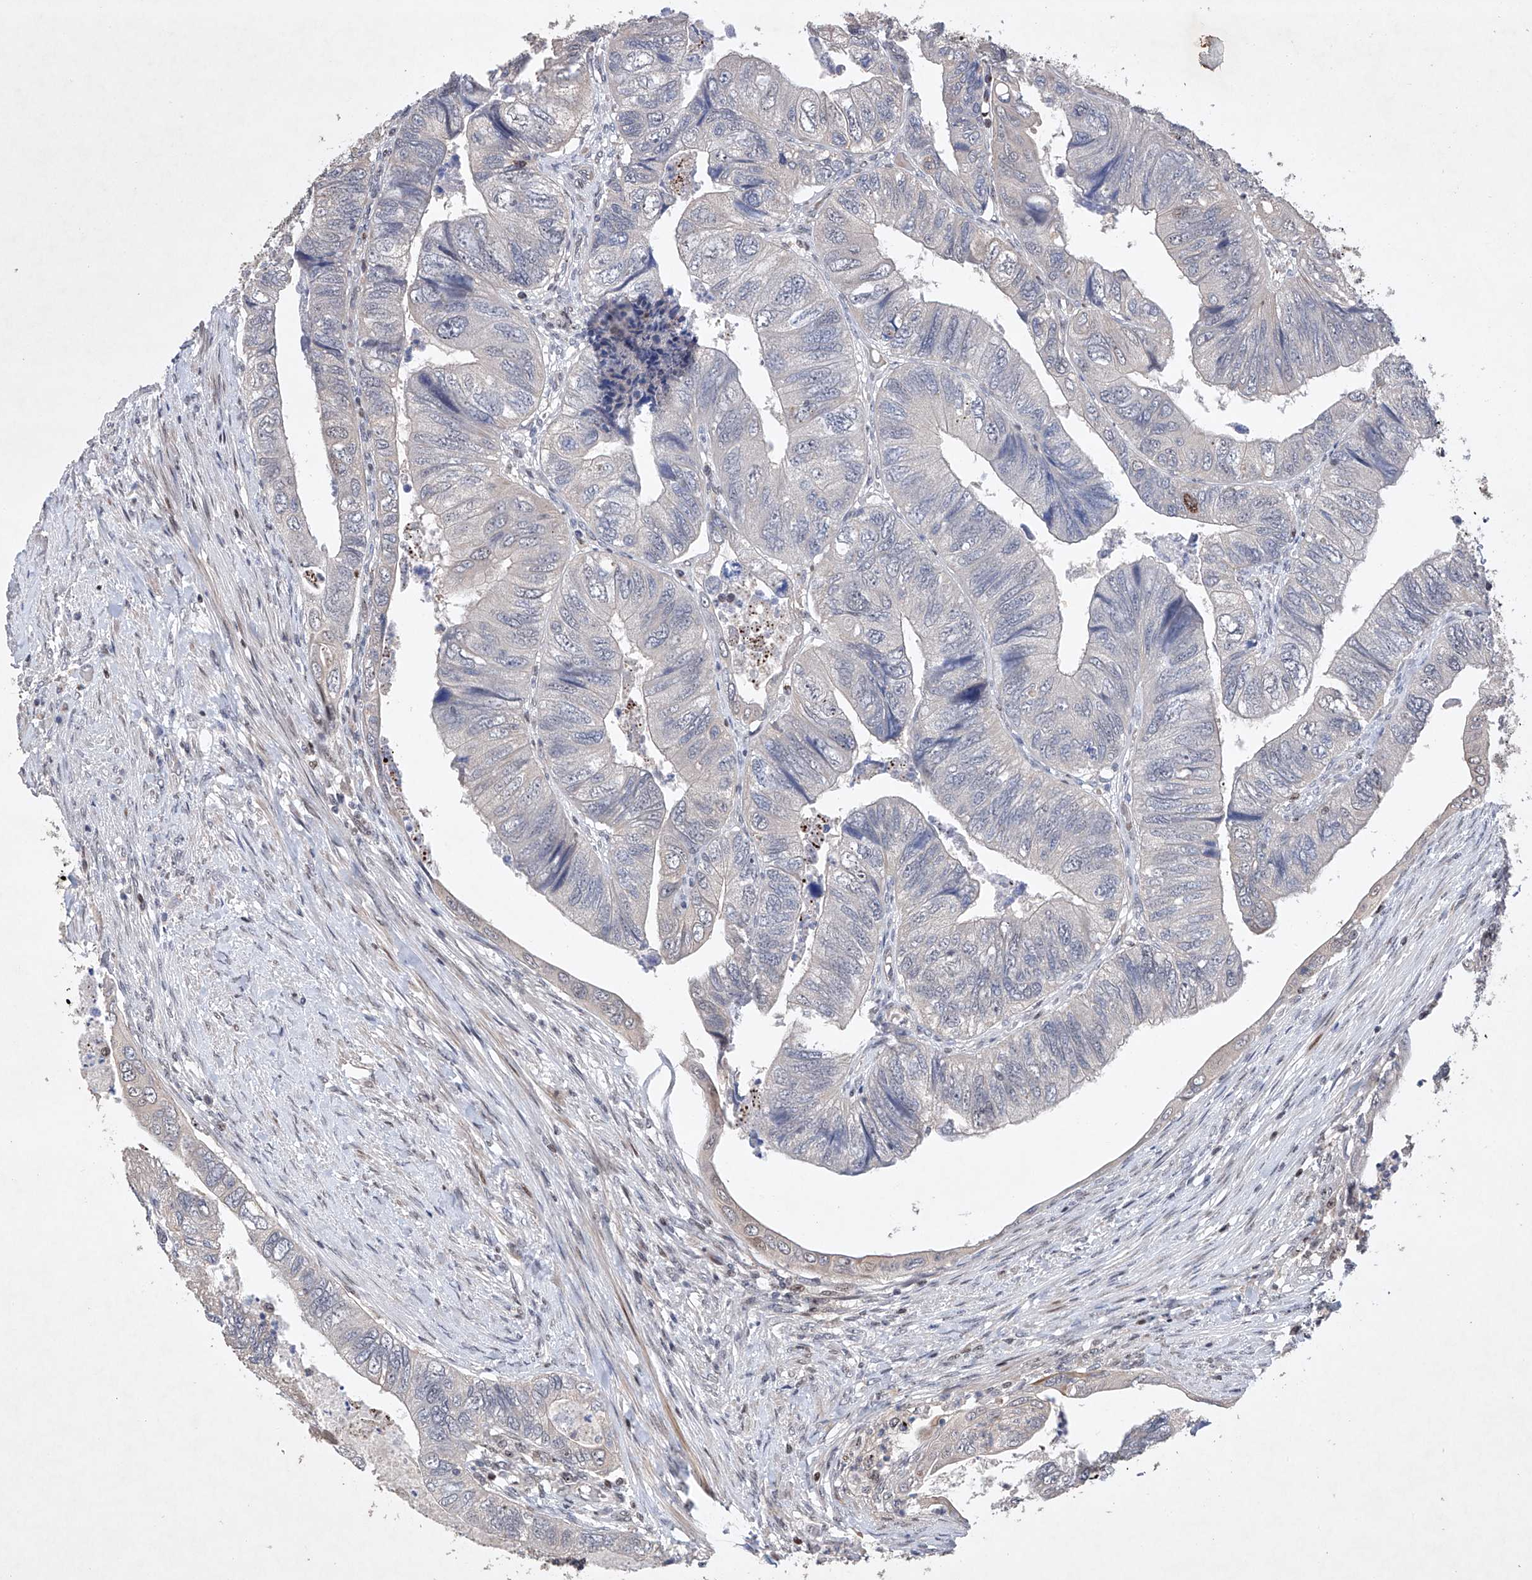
{"staining": {"intensity": "negative", "quantity": "none", "location": "none"}, "tissue": "colorectal cancer", "cell_type": "Tumor cells", "image_type": "cancer", "snomed": [{"axis": "morphology", "description": "Adenocarcinoma, NOS"}, {"axis": "topography", "description": "Rectum"}], "caption": "Immunohistochemical staining of human colorectal cancer (adenocarcinoma) displays no significant positivity in tumor cells. (Stains: DAB immunohistochemistry (IHC) with hematoxylin counter stain, Microscopy: brightfield microscopy at high magnification).", "gene": "AFG1L", "patient": {"sex": "male", "age": 63}}